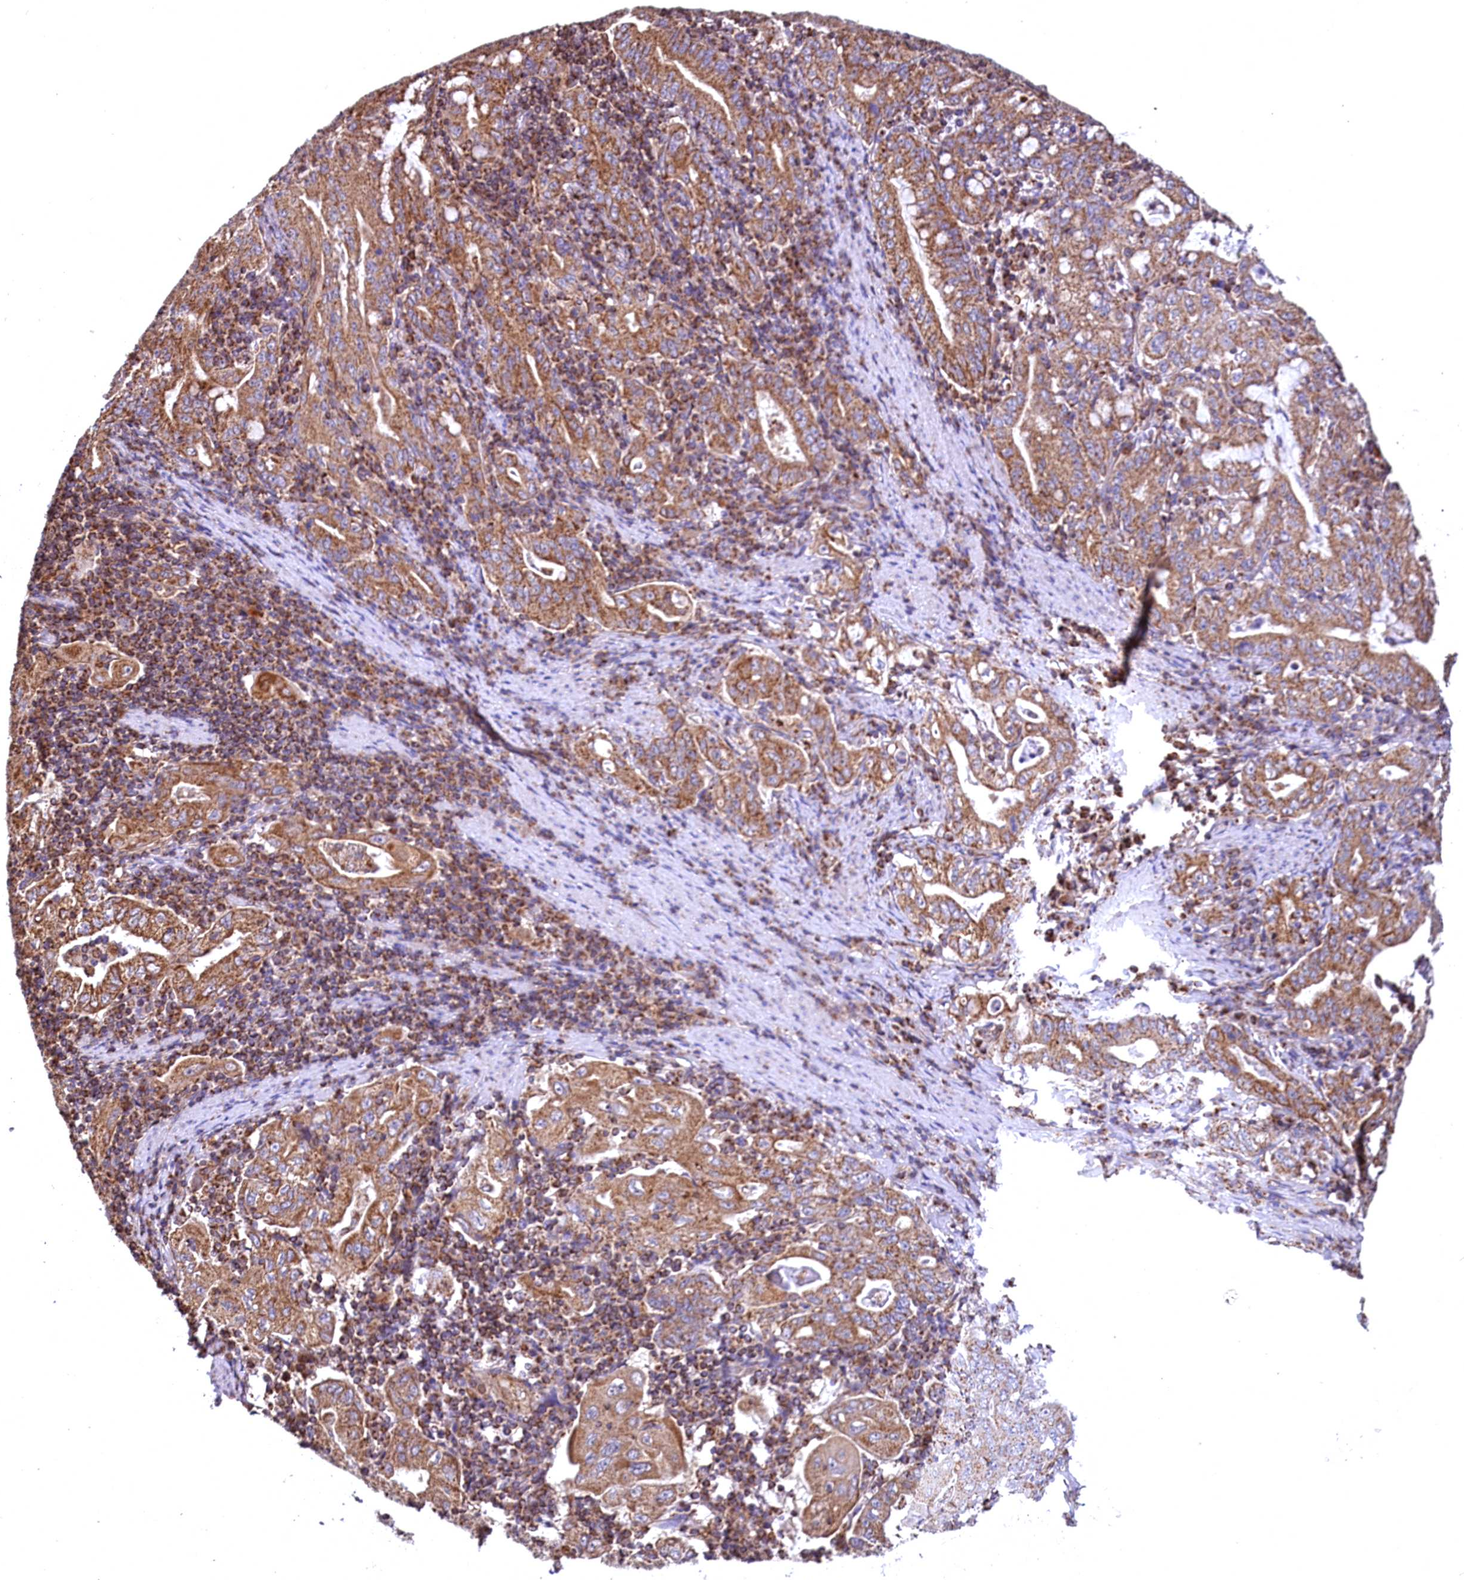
{"staining": {"intensity": "moderate", "quantity": ">75%", "location": "cytoplasmic/membranous"}, "tissue": "stomach cancer", "cell_type": "Tumor cells", "image_type": "cancer", "snomed": [{"axis": "morphology", "description": "Normal tissue, NOS"}, {"axis": "morphology", "description": "Adenocarcinoma, NOS"}, {"axis": "topography", "description": "Esophagus"}, {"axis": "topography", "description": "Stomach, upper"}, {"axis": "topography", "description": "Peripheral nerve tissue"}], "caption": "Protein expression analysis of human stomach cancer reveals moderate cytoplasmic/membranous positivity in approximately >75% of tumor cells.", "gene": "NUDT15", "patient": {"sex": "male", "age": 62}}